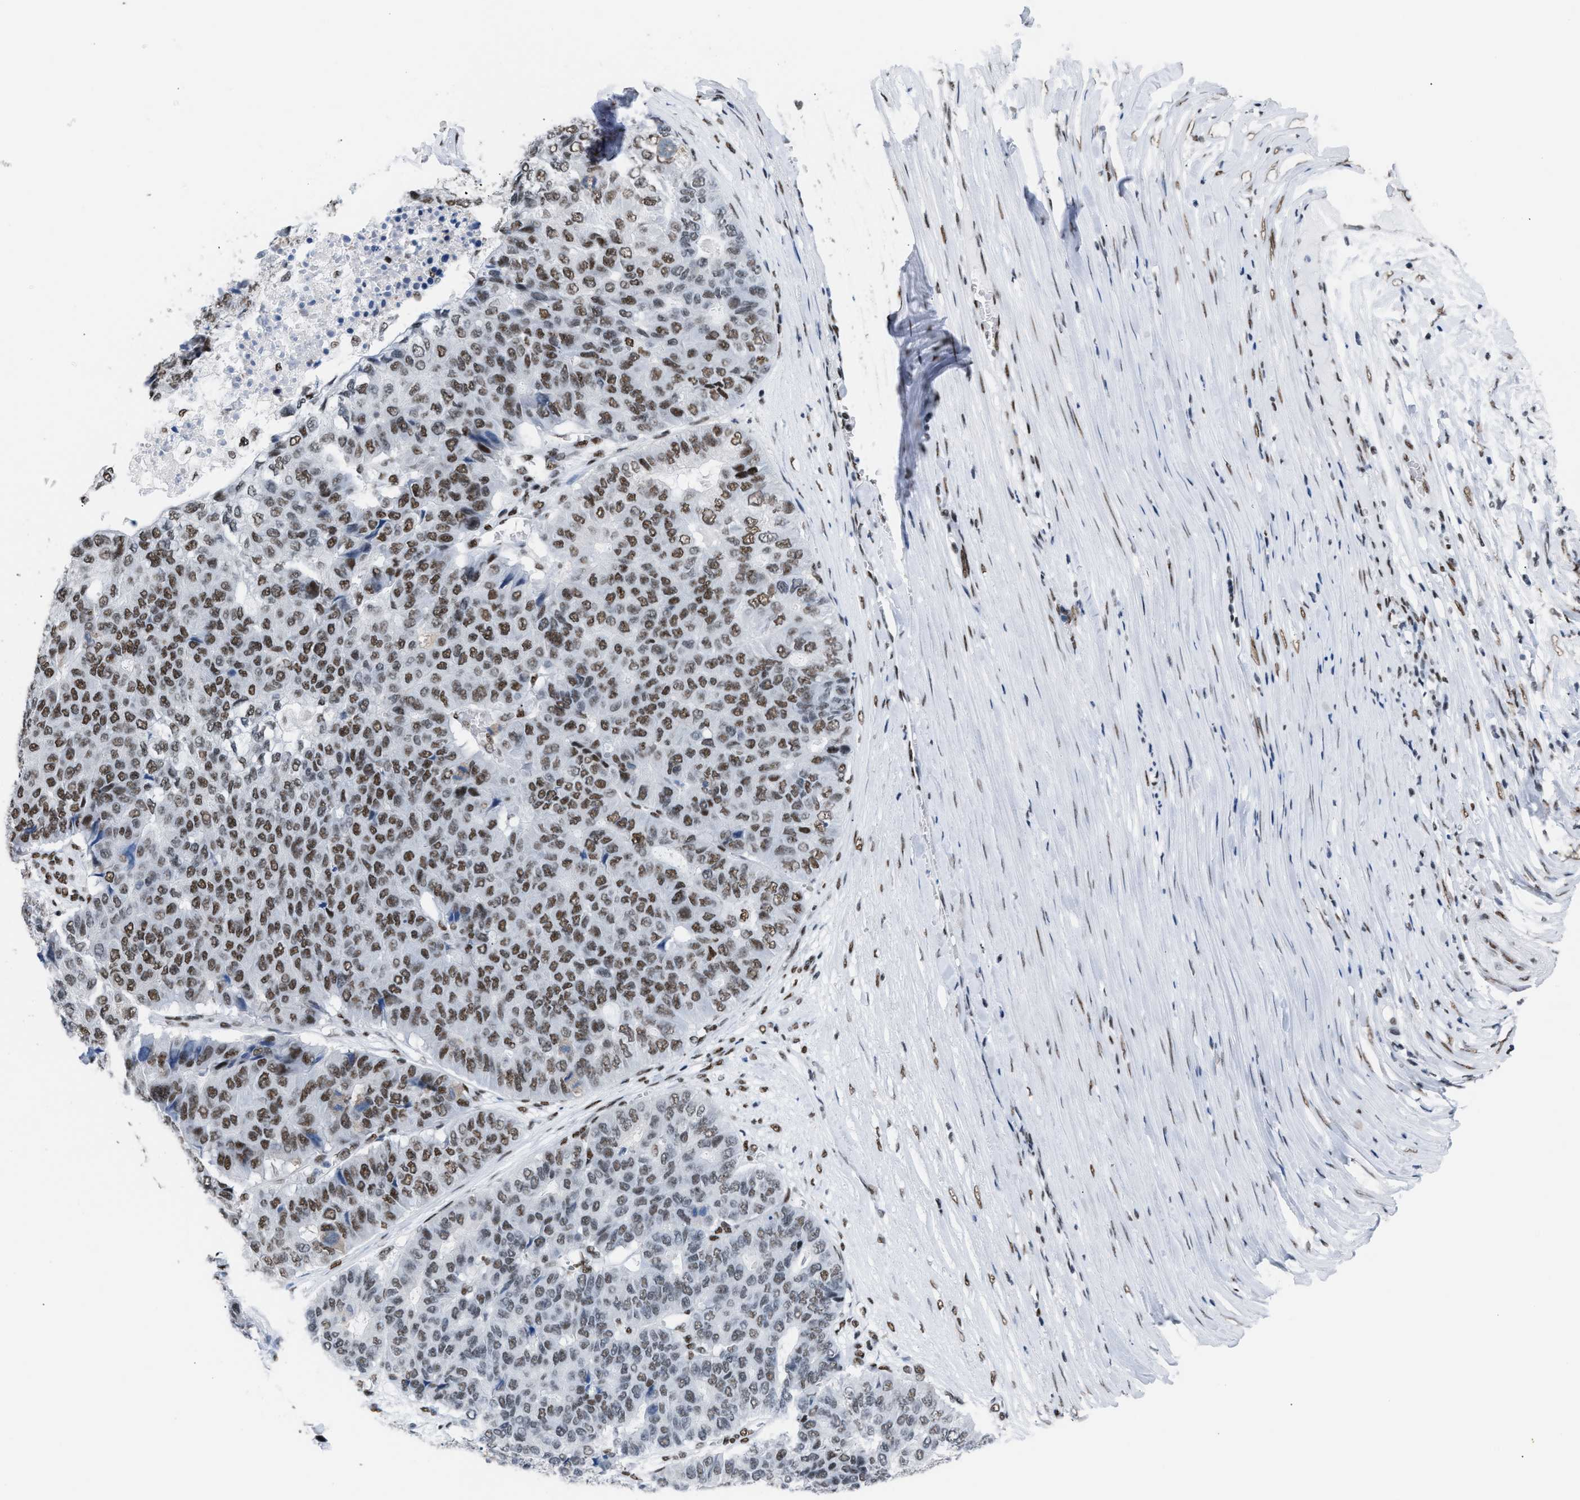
{"staining": {"intensity": "moderate", "quantity": ">75%", "location": "nuclear"}, "tissue": "pancreatic cancer", "cell_type": "Tumor cells", "image_type": "cancer", "snomed": [{"axis": "morphology", "description": "Adenocarcinoma, NOS"}, {"axis": "topography", "description": "Pancreas"}], "caption": "Immunohistochemistry staining of pancreatic adenocarcinoma, which displays medium levels of moderate nuclear staining in approximately >75% of tumor cells indicating moderate nuclear protein staining. The staining was performed using DAB (3,3'-diaminobenzidine) (brown) for protein detection and nuclei were counterstained in hematoxylin (blue).", "gene": "CCAR2", "patient": {"sex": "male", "age": 50}}